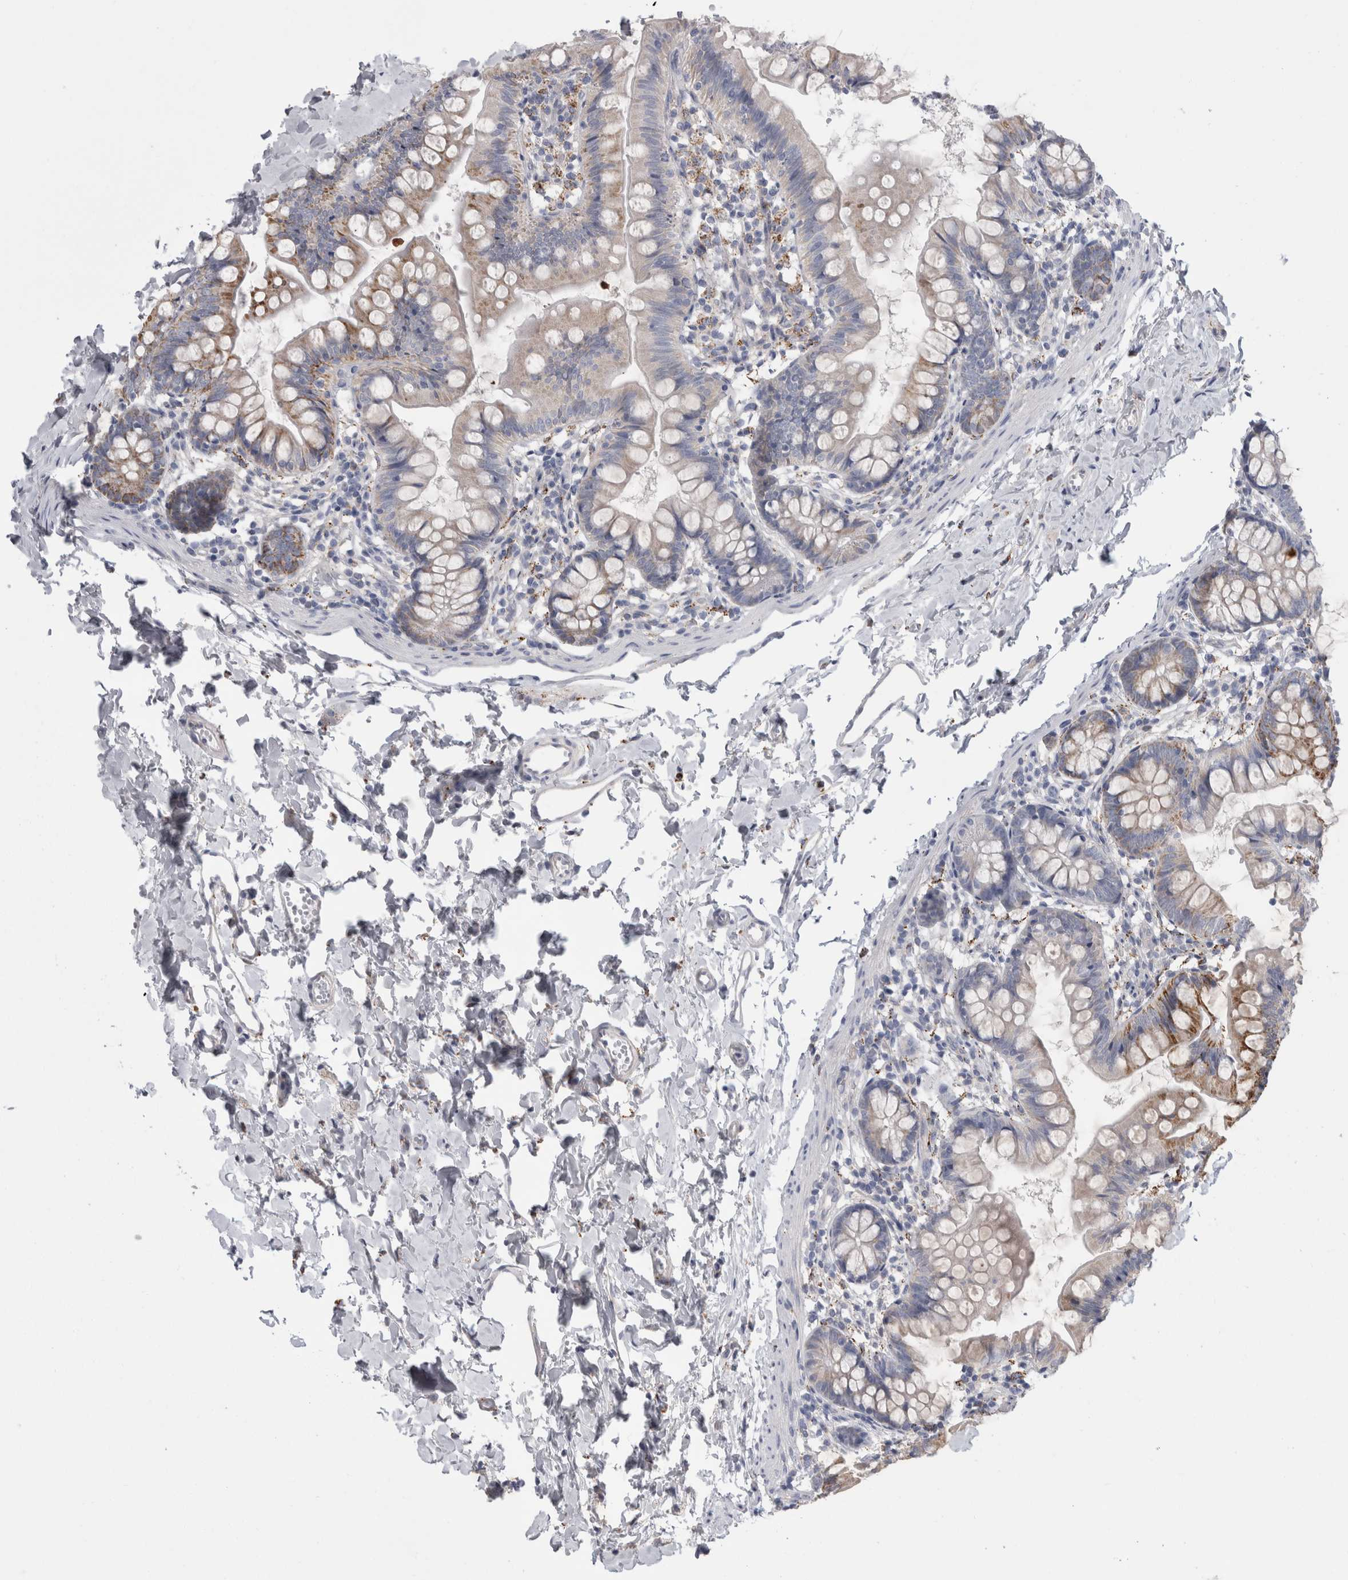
{"staining": {"intensity": "moderate", "quantity": "<25%", "location": "cytoplasmic/membranous"}, "tissue": "small intestine", "cell_type": "Glandular cells", "image_type": "normal", "snomed": [{"axis": "morphology", "description": "Normal tissue, NOS"}, {"axis": "topography", "description": "Small intestine"}], "caption": "Human small intestine stained for a protein (brown) shows moderate cytoplasmic/membranous positive expression in approximately <25% of glandular cells.", "gene": "GATM", "patient": {"sex": "male", "age": 7}}